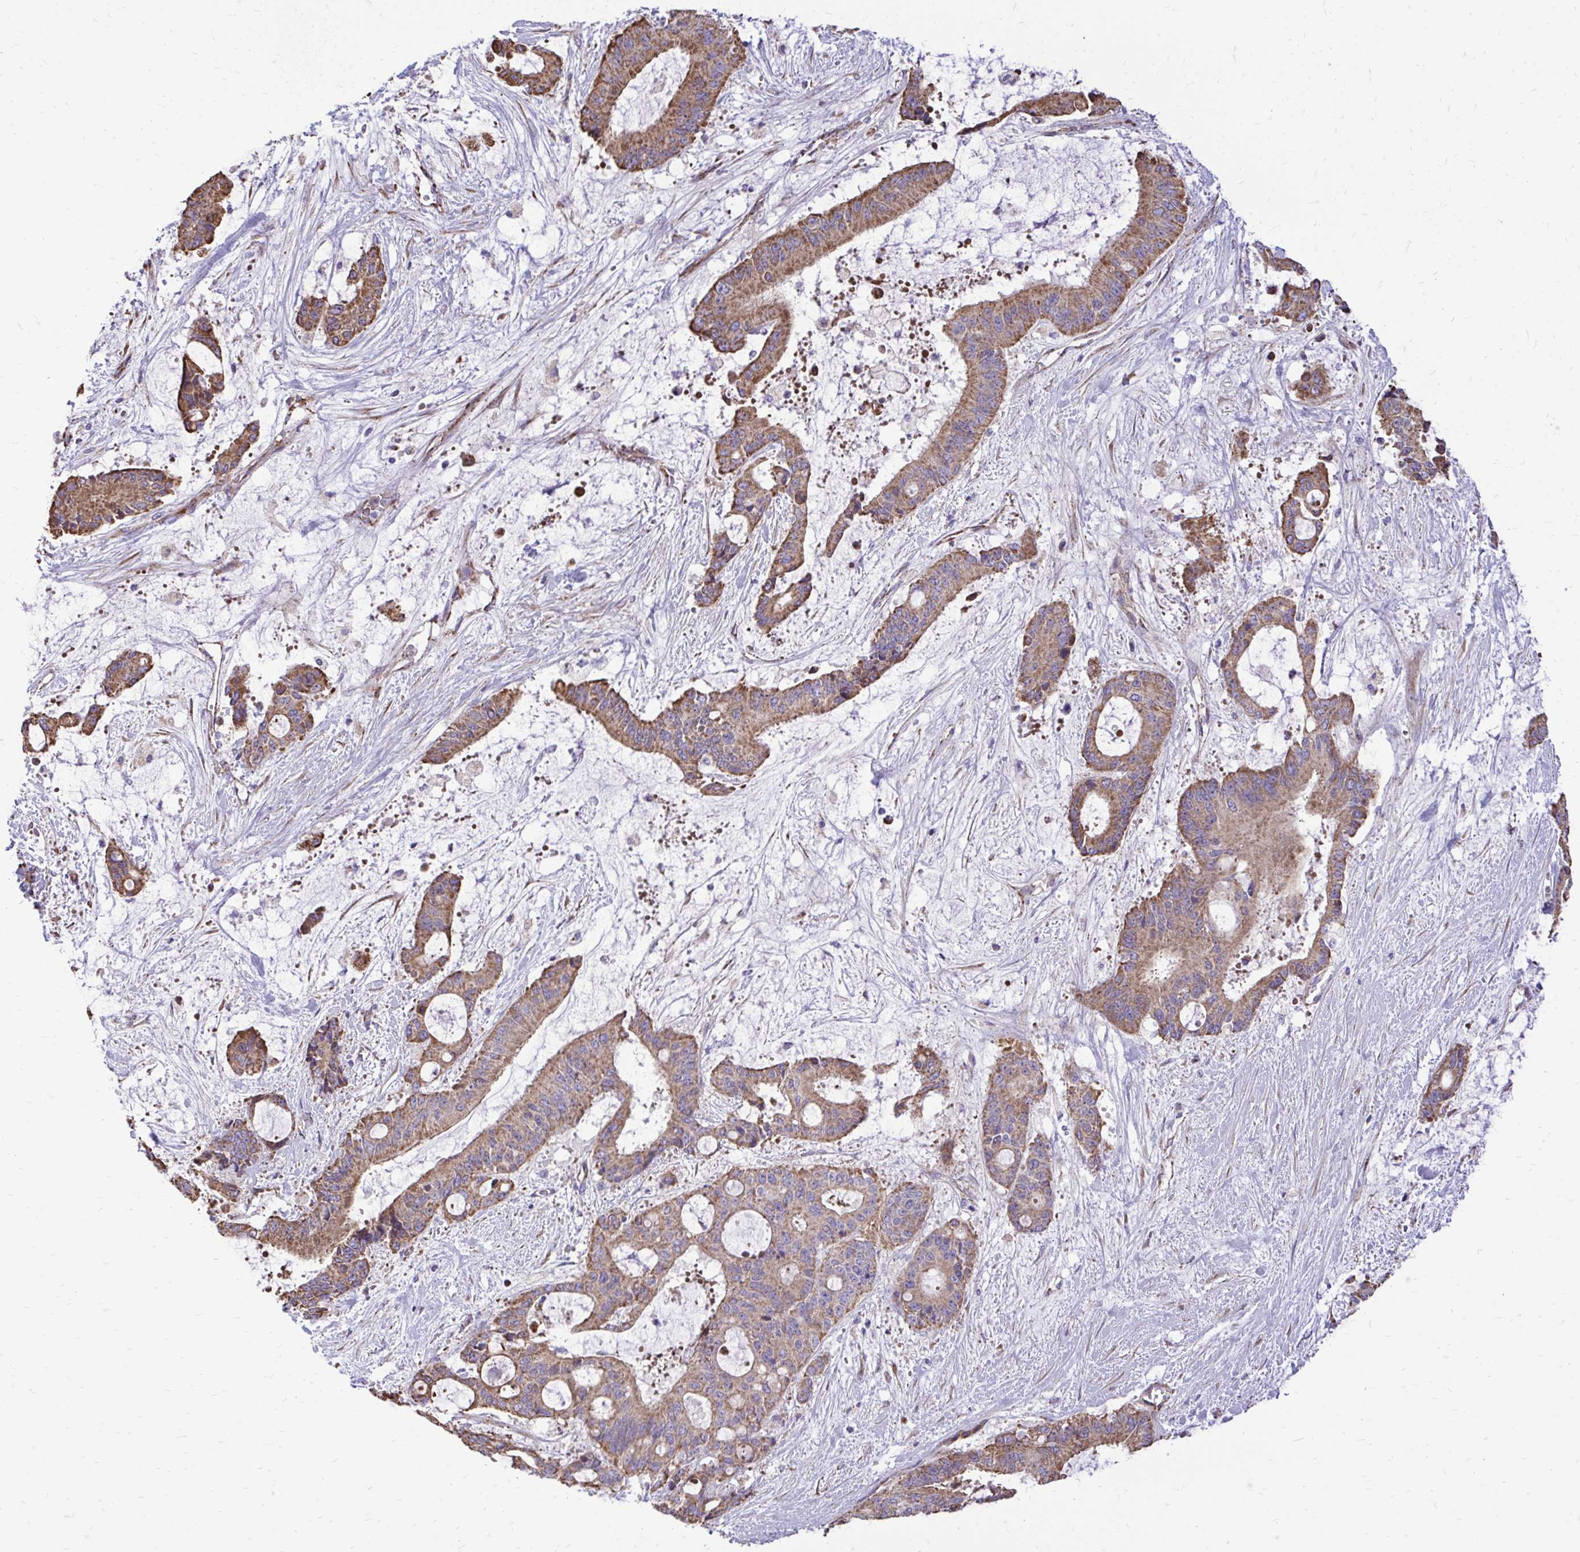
{"staining": {"intensity": "moderate", "quantity": ">75%", "location": "cytoplasmic/membranous"}, "tissue": "liver cancer", "cell_type": "Tumor cells", "image_type": "cancer", "snomed": [{"axis": "morphology", "description": "Normal tissue, NOS"}, {"axis": "morphology", "description": "Cholangiocarcinoma"}, {"axis": "topography", "description": "Liver"}, {"axis": "topography", "description": "Peripheral nerve tissue"}], "caption": "An IHC photomicrograph of tumor tissue is shown. Protein staining in brown highlights moderate cytoplasmic/membranous positivity in liver cholangiocarcinoma within tumor cells.", "gene": "ATP13A2", "patient": {"sex": "female", "age": 73}}